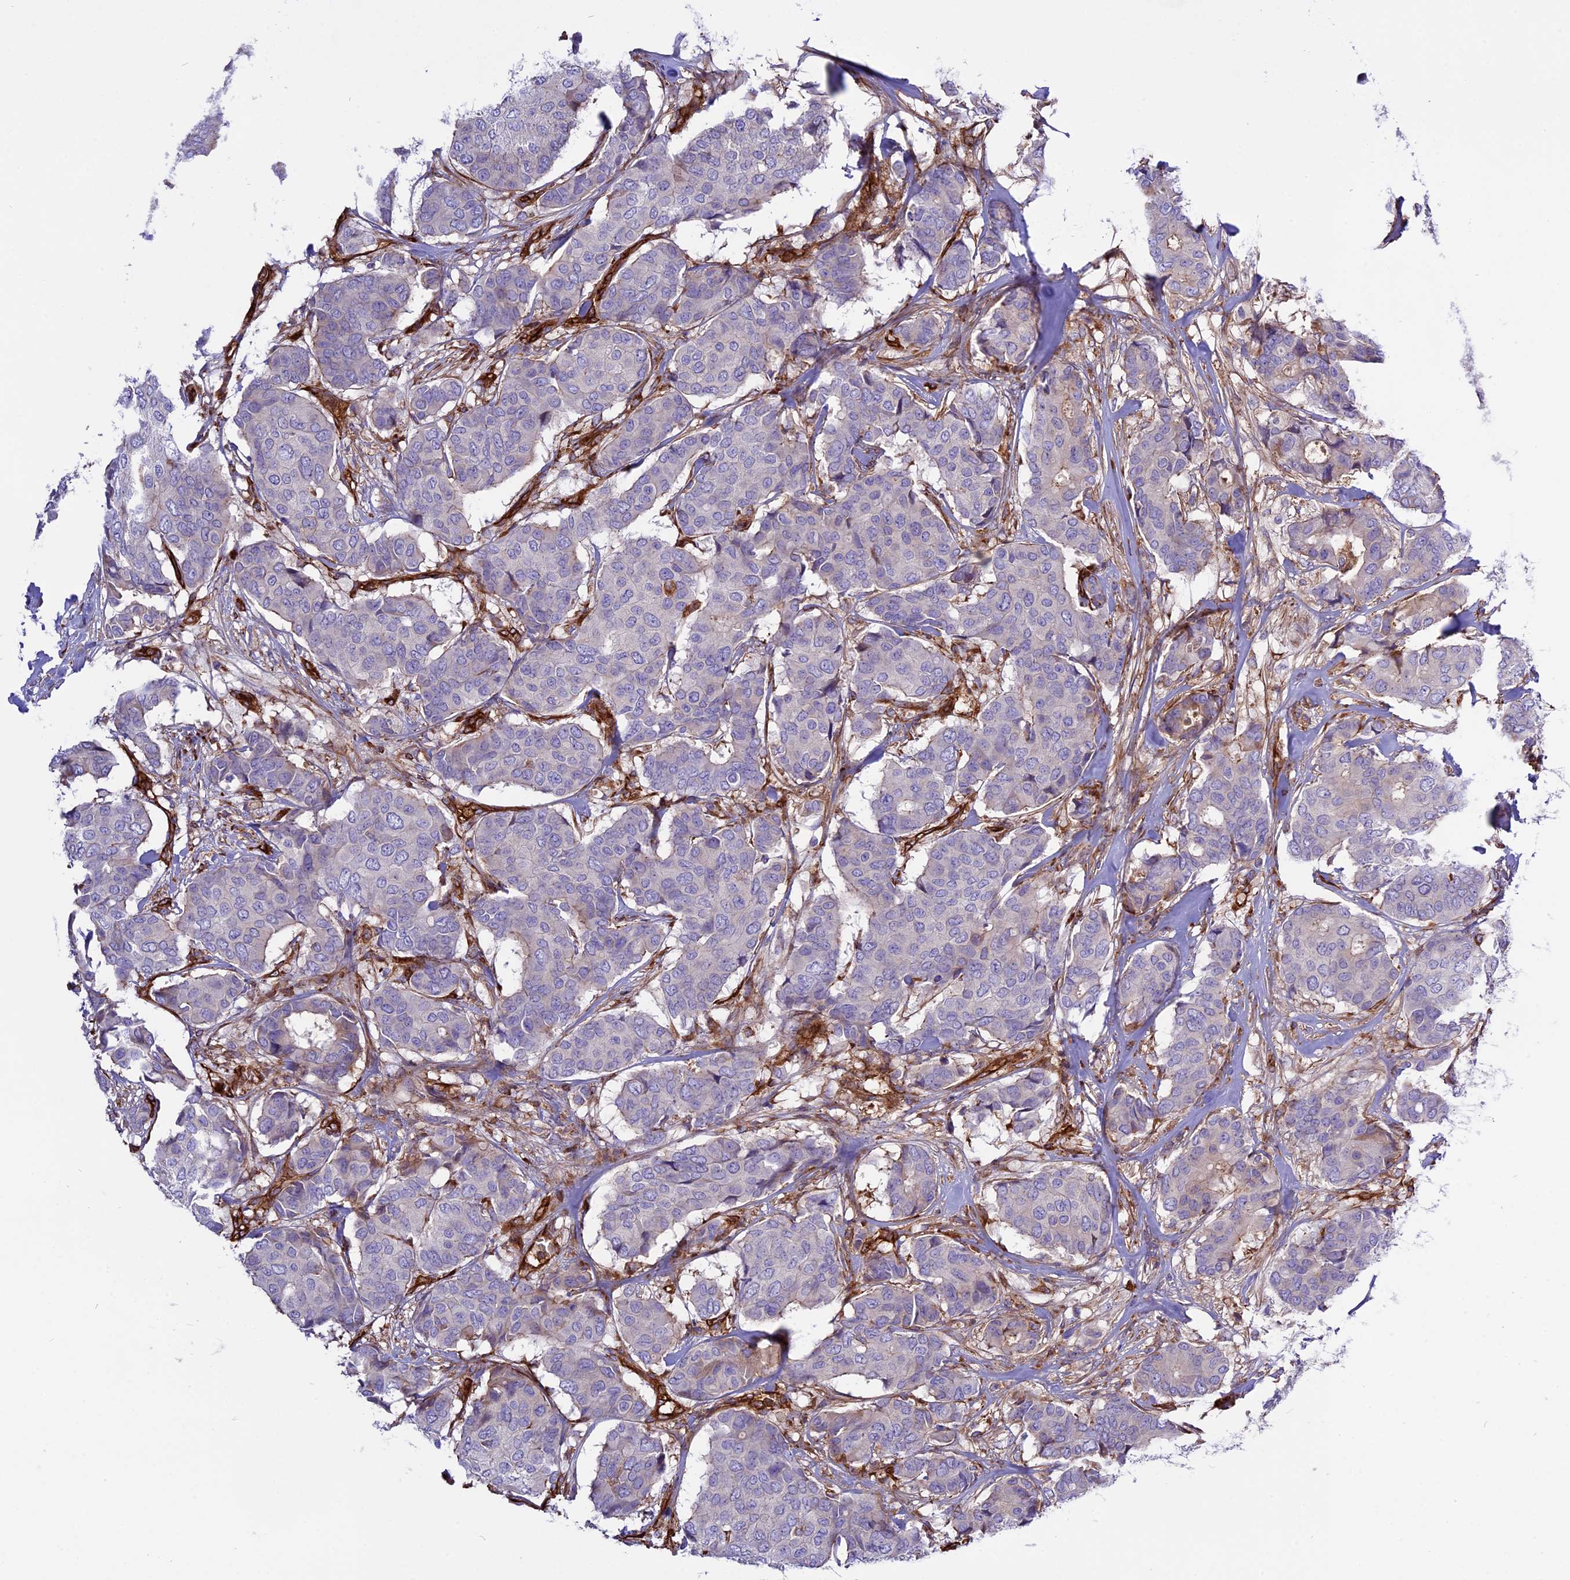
{"staining": {"intensity": "negative", "quantity": "none", "location": "none"}, "tissue": "breast cancer", "cell_type": "Tumor cells", "image_type": "cancer", "snomed": [{"axis": "morphology", "description": "Duct carcinoma"}, {"axis": "topography", "description": "Breast"}], "caption": "Breast infiltrating ductal carcinoma was stained to show a protein in brown. There is no significant expression in tumor cells. (DAB immunohistochemistry, high magnification).", "gene": "CD99L2", "patient": {"sex": "female", "age": 75}}